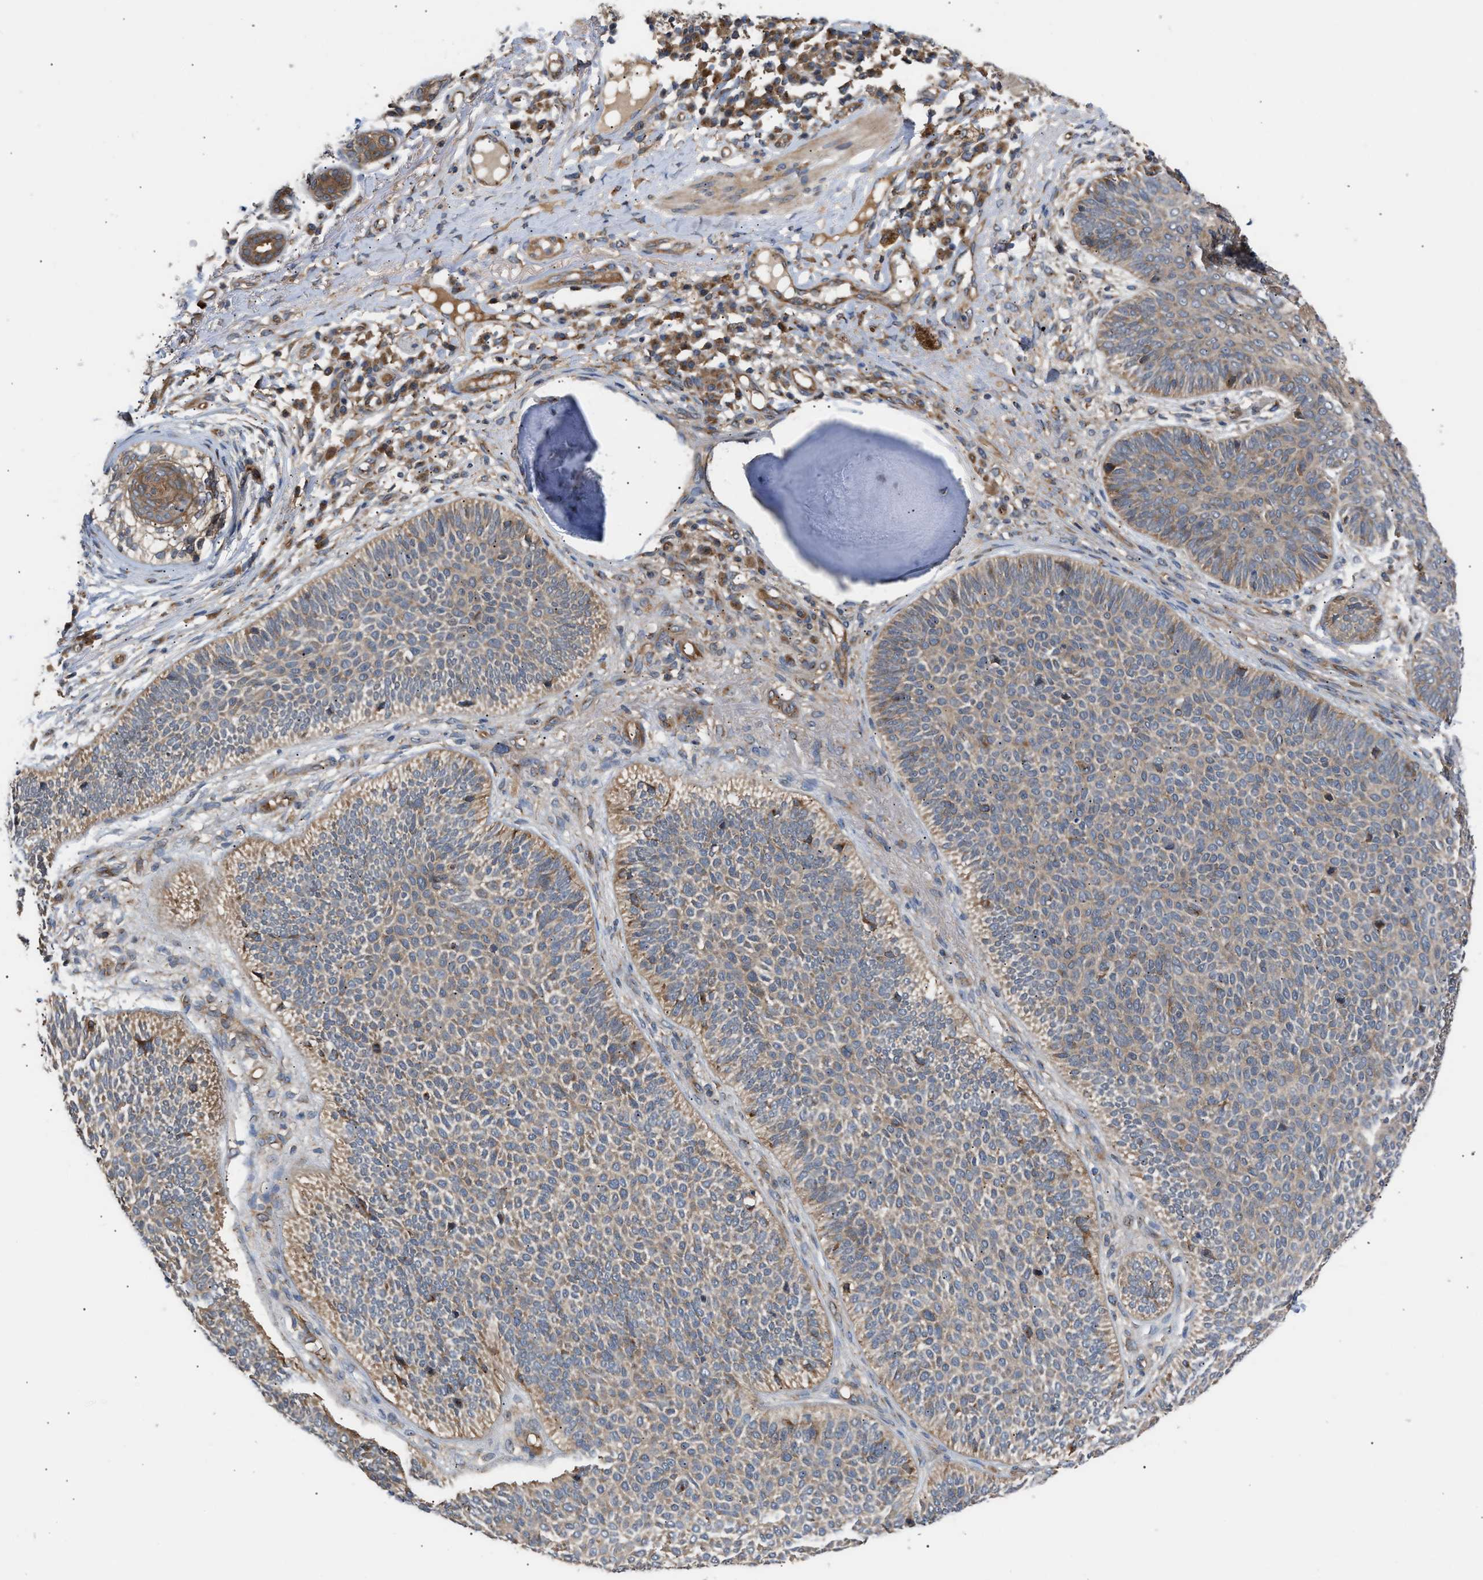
{"staining": {"intensity": "weak", "quantity": ">75%", "location": "cytoplasmic/membranous"}, "tissue": "skin cancer", "cell_type": "Tumor cells", "image_type": "cancer", "snomed": [{"axis": "morphology", "description": "Normal tissue, NOS"}, {"axis": "morphology", "description": "Basal cell carcinoma"}, {"axis": "topography", "description": "Skin"}], "caption": "The image shows immunohistochemical staining of skin basal cell carcinoma. There is weak cytoplasmic/membranous expression is seen in about >75% of tumor cells. Using DAB (brown) and hematoxylin (blue) stains, captured at high magnification using brightfield microscopy.", "gene": "LAPTM4B", "patient": {"sex": "male", "age": 52}}